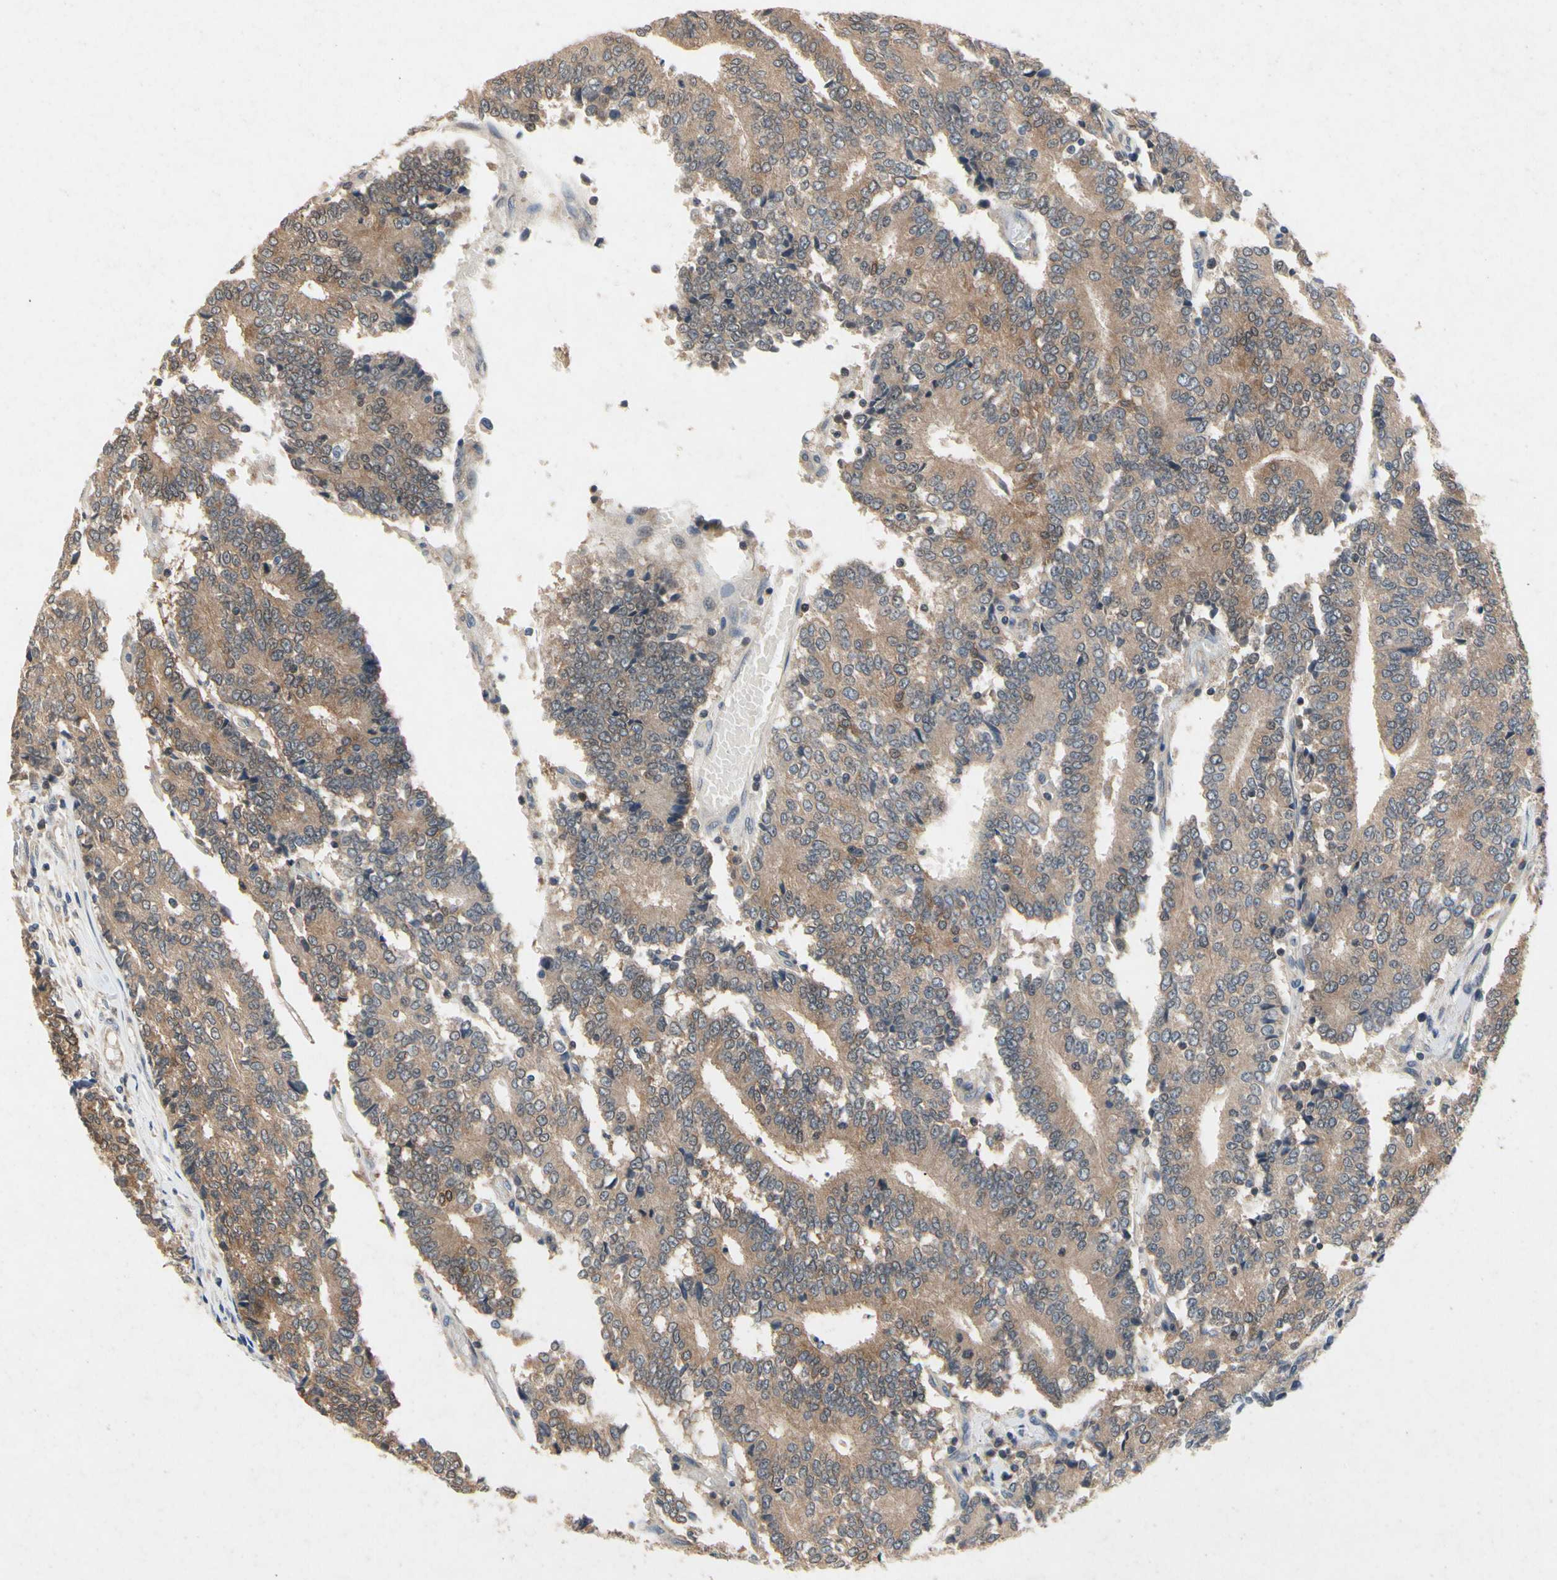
{"staining": {"intensity": "moderate", "quantity": ">75%", "location": "cytoplasmic/membranous"}, "tissue": "prostate cancer", "cell_type": "Tumor cells", "image_type": "cancer", "snomed": [{"axis": "morphology", "description": "Adenocarcinoma, High grade"}, {"axis": "topography", "description": "Prostate"}], "caption": "High-grade adenocarcinoma (prostate) stained with DAB (3,3'-diaminobenzidine) IHC displays medium levels of moderate cytoplasmic/membranous staining in approximately >75% of tumor cells.", "gene": "RPS6KA1", "patient": {"sex": "male", "age": 55}}